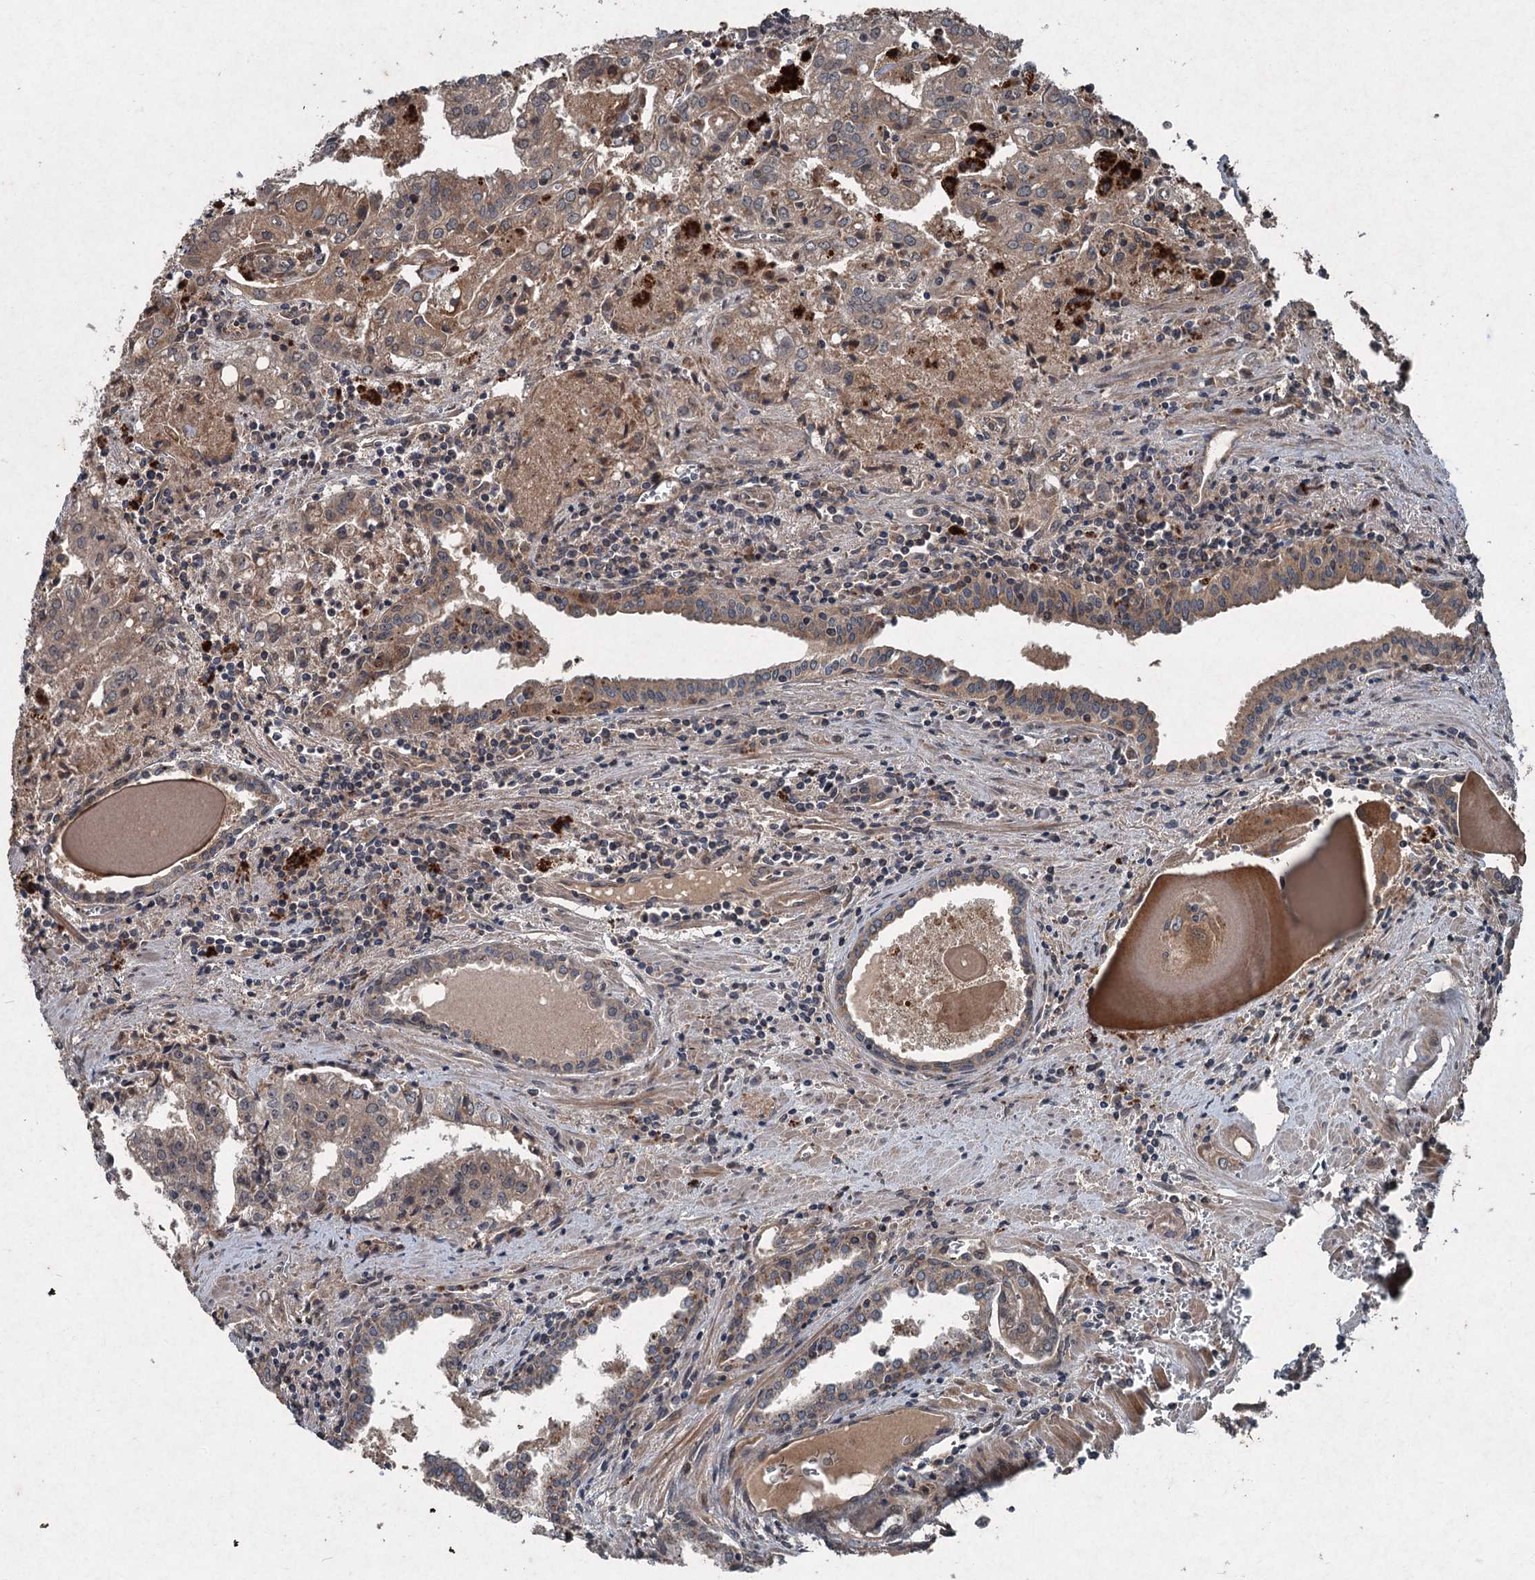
{"staining": {"intensity": "weak", "quantity": ">75%", "location": "cytoplasmic/membranous"}, "tissue": "prostate cancer", "cell_type": "Tumor cells", "image_type": "cancer", "snomed": [{"axis": "morphology", "description": "Adenocarcinoma, High grade"}, {"axis": "topography", "description": "Prostate"}], "caption": "Prostate adenocarcinoma (high-grade) stained with DAB immunohistochemistry reveals low levels of weak cytoplasmic/membranous positivity in approximately >75% of tumor cells.", "gene": "ALAS1", "patient": {"sex": "male", "age": 68}}